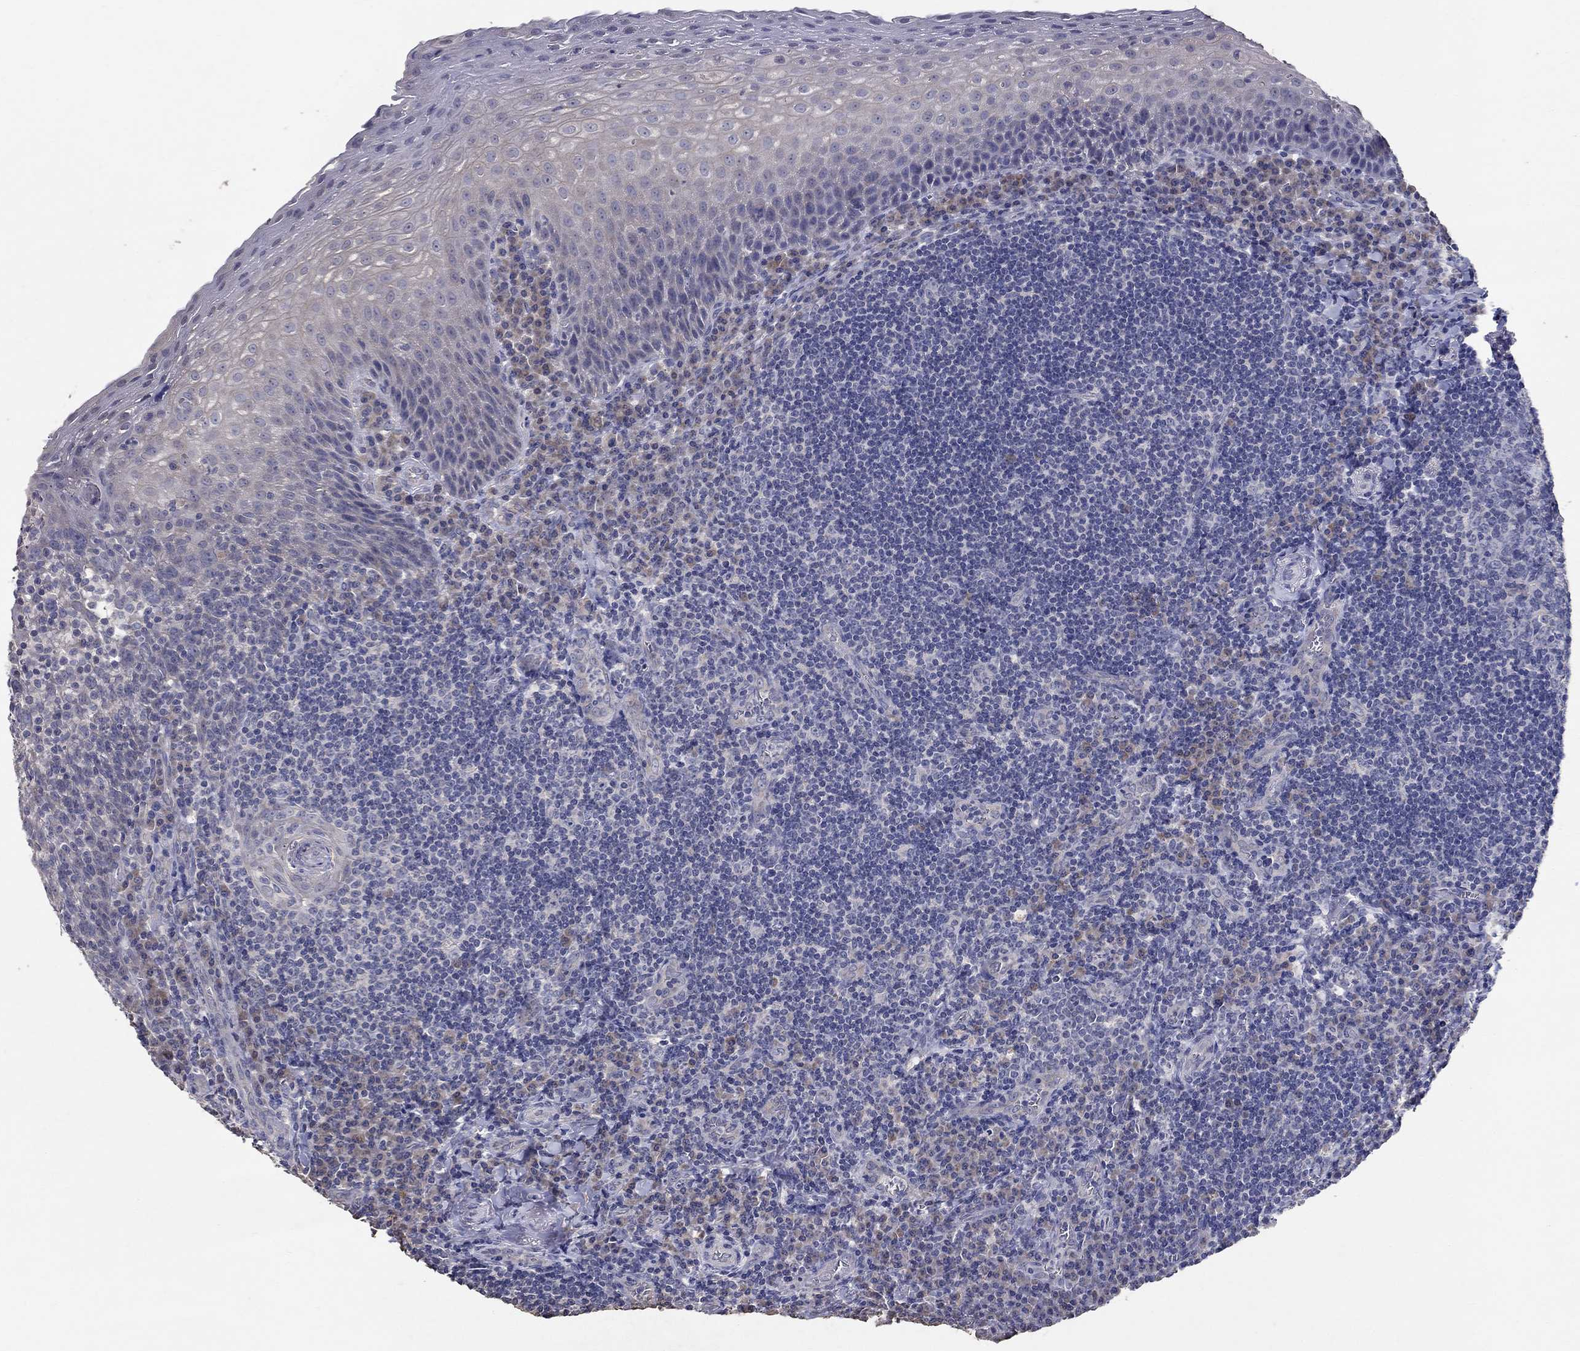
{"staining": {"intensity": "negative", "quantity": "none", "location": "none"}, "tissue": "tonsil", "cell_type": "Germinal center cells", "image_type": "normal", "snomed": [{"axis": "morphology", "description": "Normal tissue, NOS"}, {"axis": "morphology", "description": "Inflammation, NOS"}, {"axis": "topography", "description": "Tonsil"}], "caption": "DAB immunohistochemical staining of benign tonsil displays no significant positivity in germinal center cells.", "gene": "PROZ", "patient": {"sex": "female", "age": 31}}